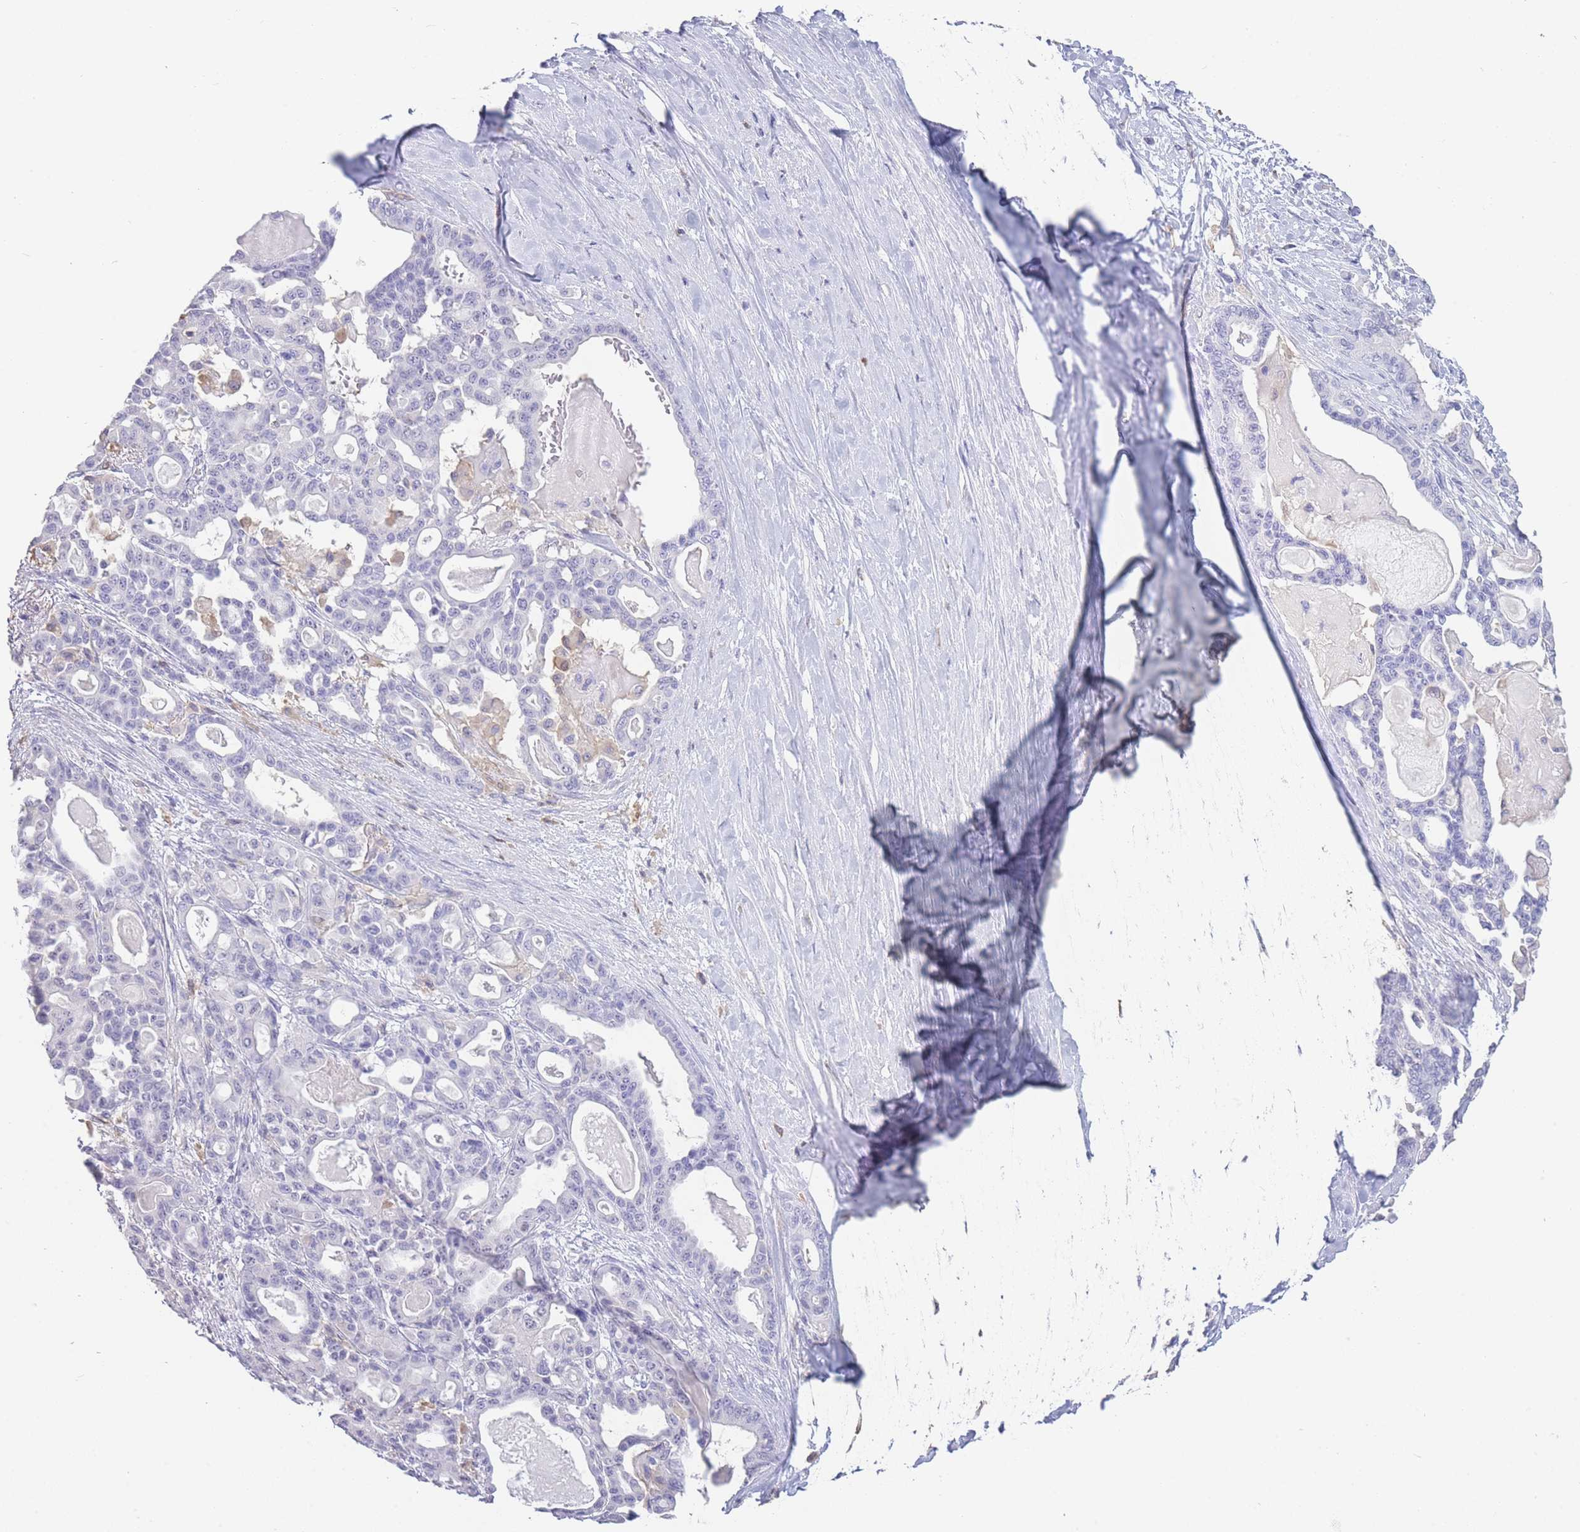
{"staining": {"intensity": "negative", "quantity": "none", "location": "none"}, "tissue": "pancreatic cancer", "cell_type": "Tumor cells", "image_type": "cancer", "snomed": [{"axis": "morphology", "description": "Adenocarcinoma, NOS"}, {"axis": "topography", "description": "Pancreas"}], "caption": "High magnification brightfield microscopy of pancreatic cancer stained with DAB (brown) and counterstained with hematoxylin (blue): tumor cells show no significant positivity.", "gene": "CD37", "patient": {"sex": "male", "age": 63}}